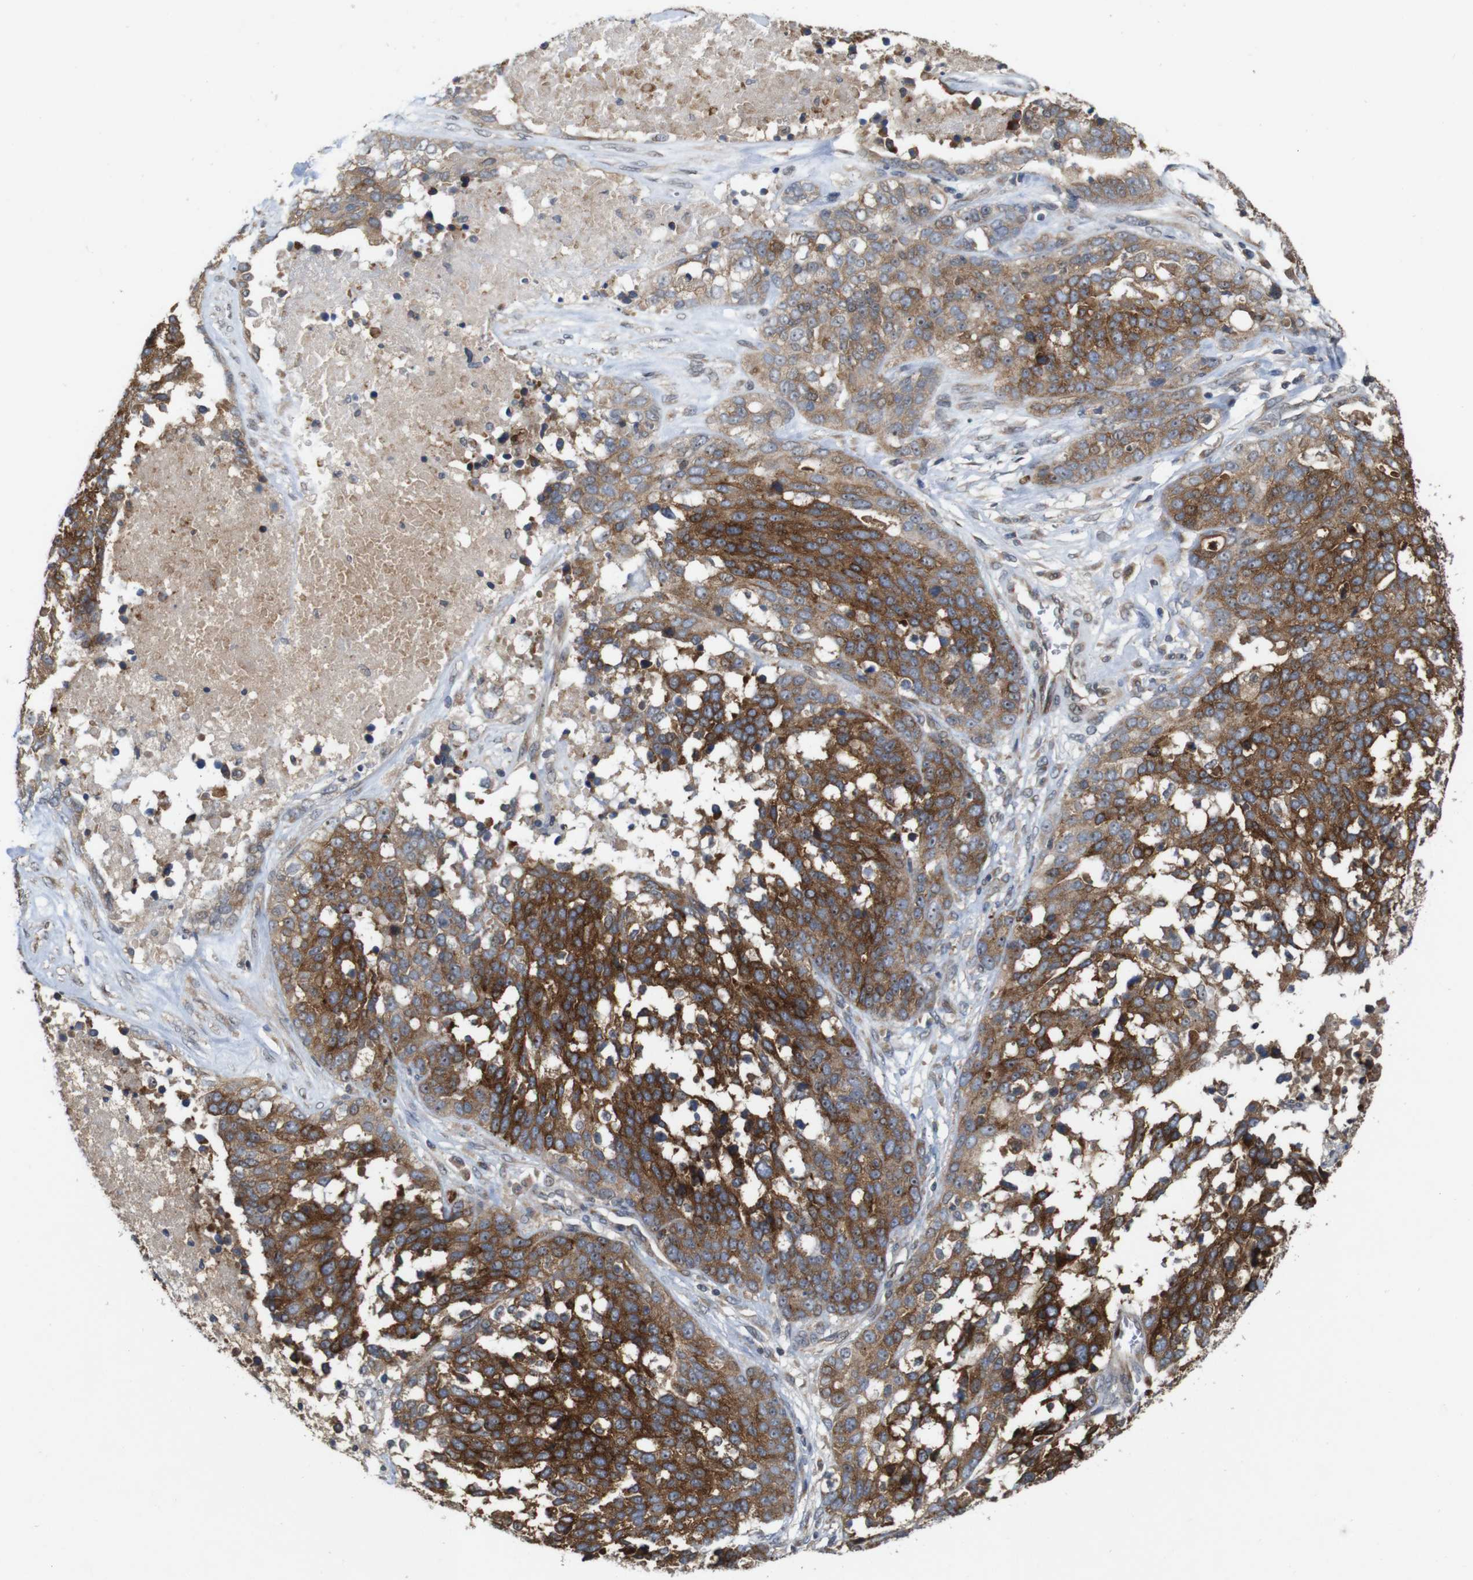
{"staining": {"intensity": "moderate", "quantity": ">75%", "location": "cytoplasmic/membranous"}, "tissue": "ovarian cancer", "cell_type": "Tumor cells", "image_type": "cancer", "snomed": [{"axis": "morphology", "description": "Cystadenocarcinoma, serous, NOS"}, {"axis": "topography", "description": "Ovary"}], "caption": "Immunohistochemistry of ovarian cancer displays medium levels of moderate cytoplasmic/membranous expression in approximately >75% of tumor cells.", "gene": "EFCAB14", "patient": {"sex": "female", "age": 44}}